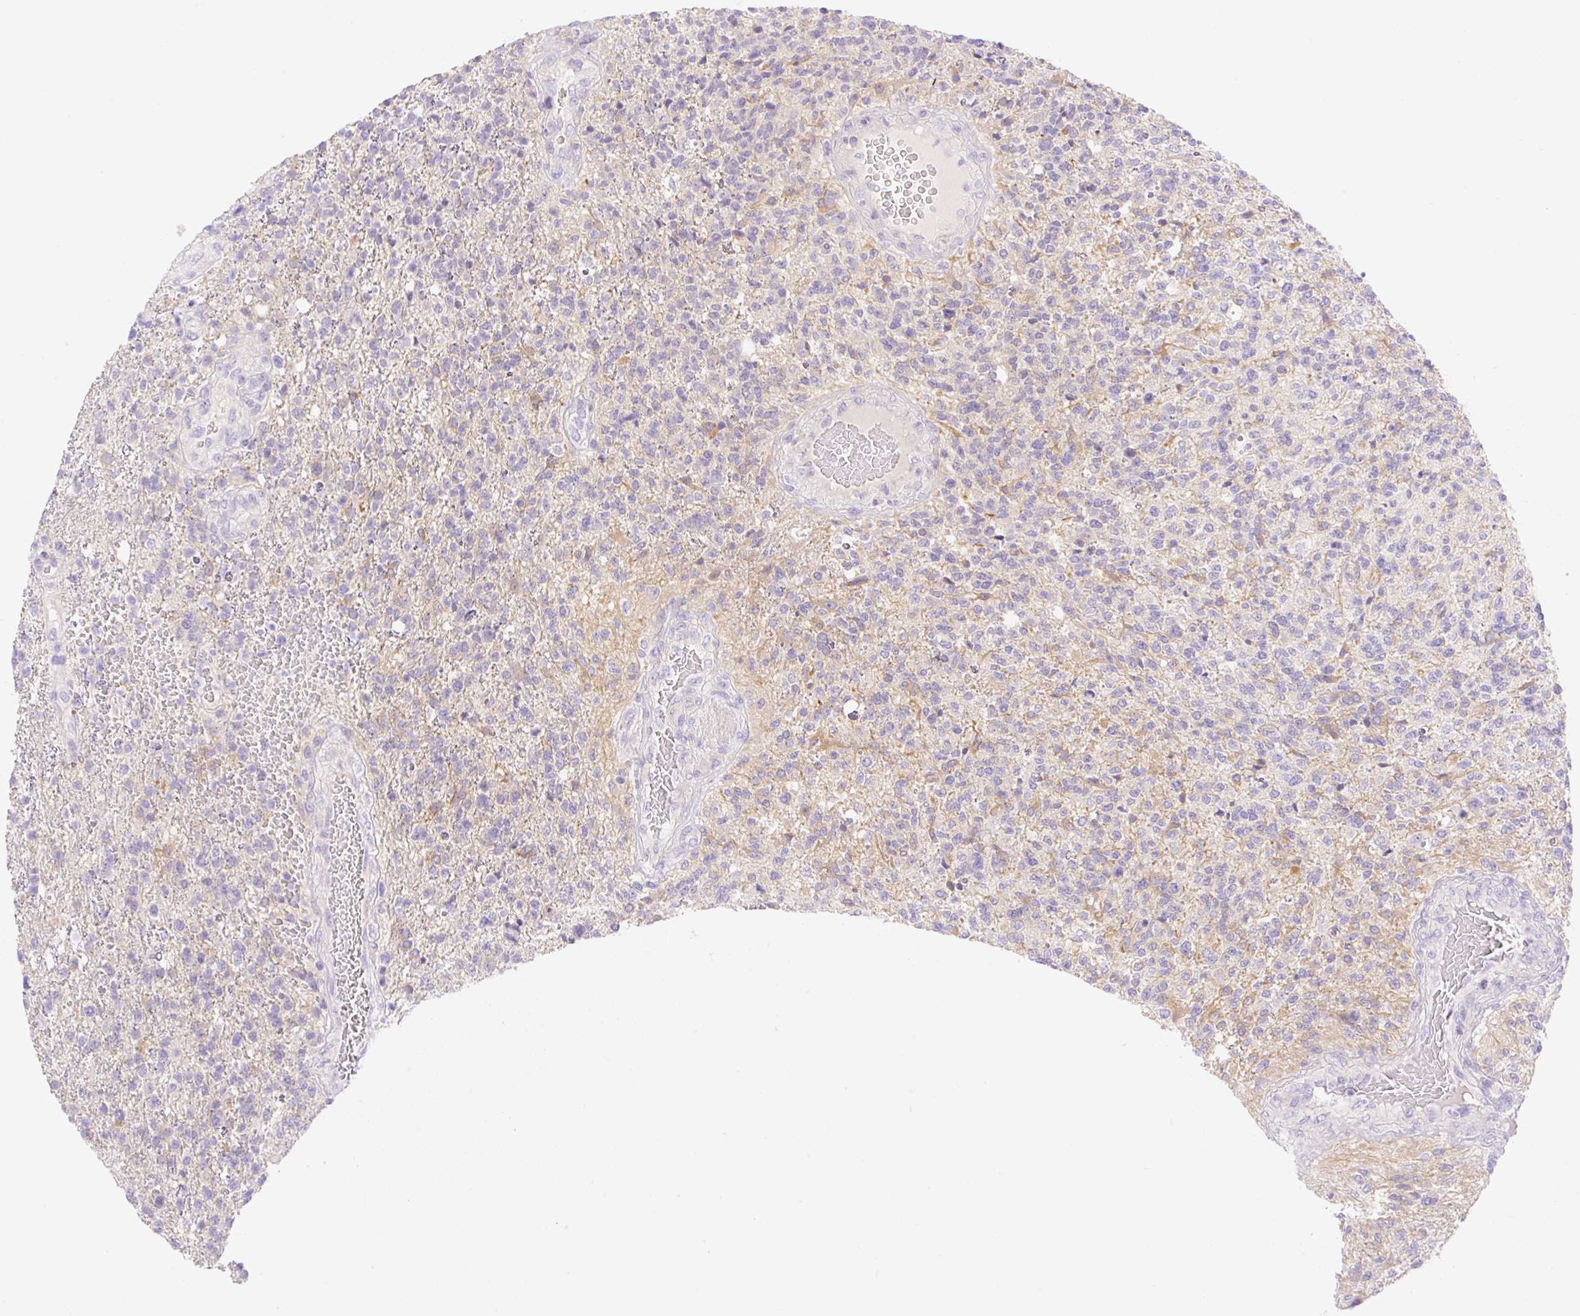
{"staining": {"intensity": "negative", "quantity": "none", "location": "none"}, "tissue": "glioma", "cell_type": "Tumor cells", "image_type": "cancer", "snomed": [{"axis": "morphology", "description": "Glioma, malignant, High grade"}, {"axis": "topography", "description": "Brain"}], "caption": "The histopathology image reveals no staining of tumor cells in glioma.", "gene": "DENND5A", "patient": {"sex": "male", "age": 56}}